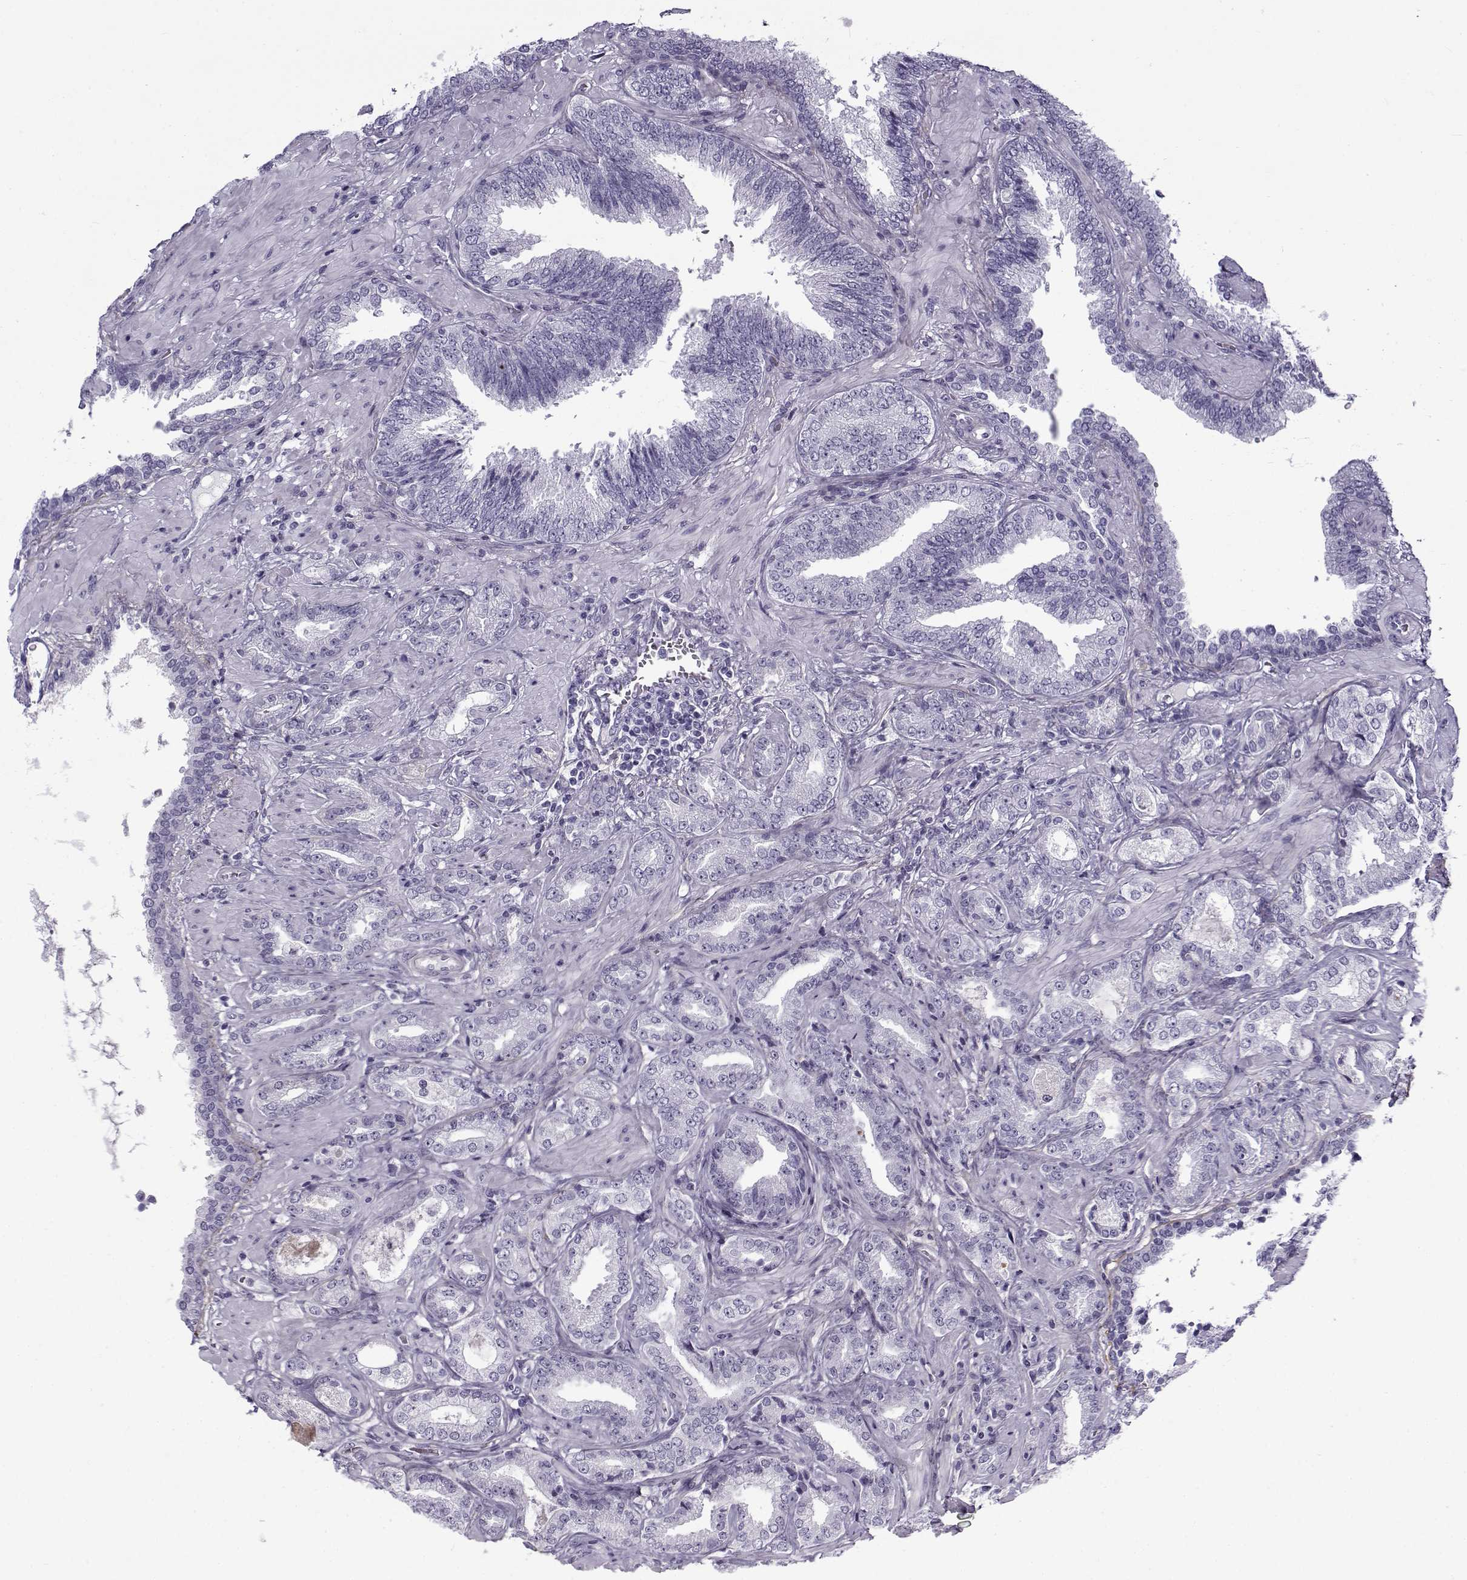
{"staining": {"intensity": "negative", "quantity": "none", "location": "none"}, "tissue": "prostate cancer", "cell_type": "Tumor cells", "image_type": "cancer", "snomed": [{"axis": "morphology", "description": "Adenocarcinoma, Low grade"}, {"axis": "topography", "description": "Prostate"}], "caption": "Tumor cells show no significant staining in prostate cancer (low-grade adenocarcinoma).", "gene": "GTSF1L", "patient": {"sex": "male", "age": 68}}